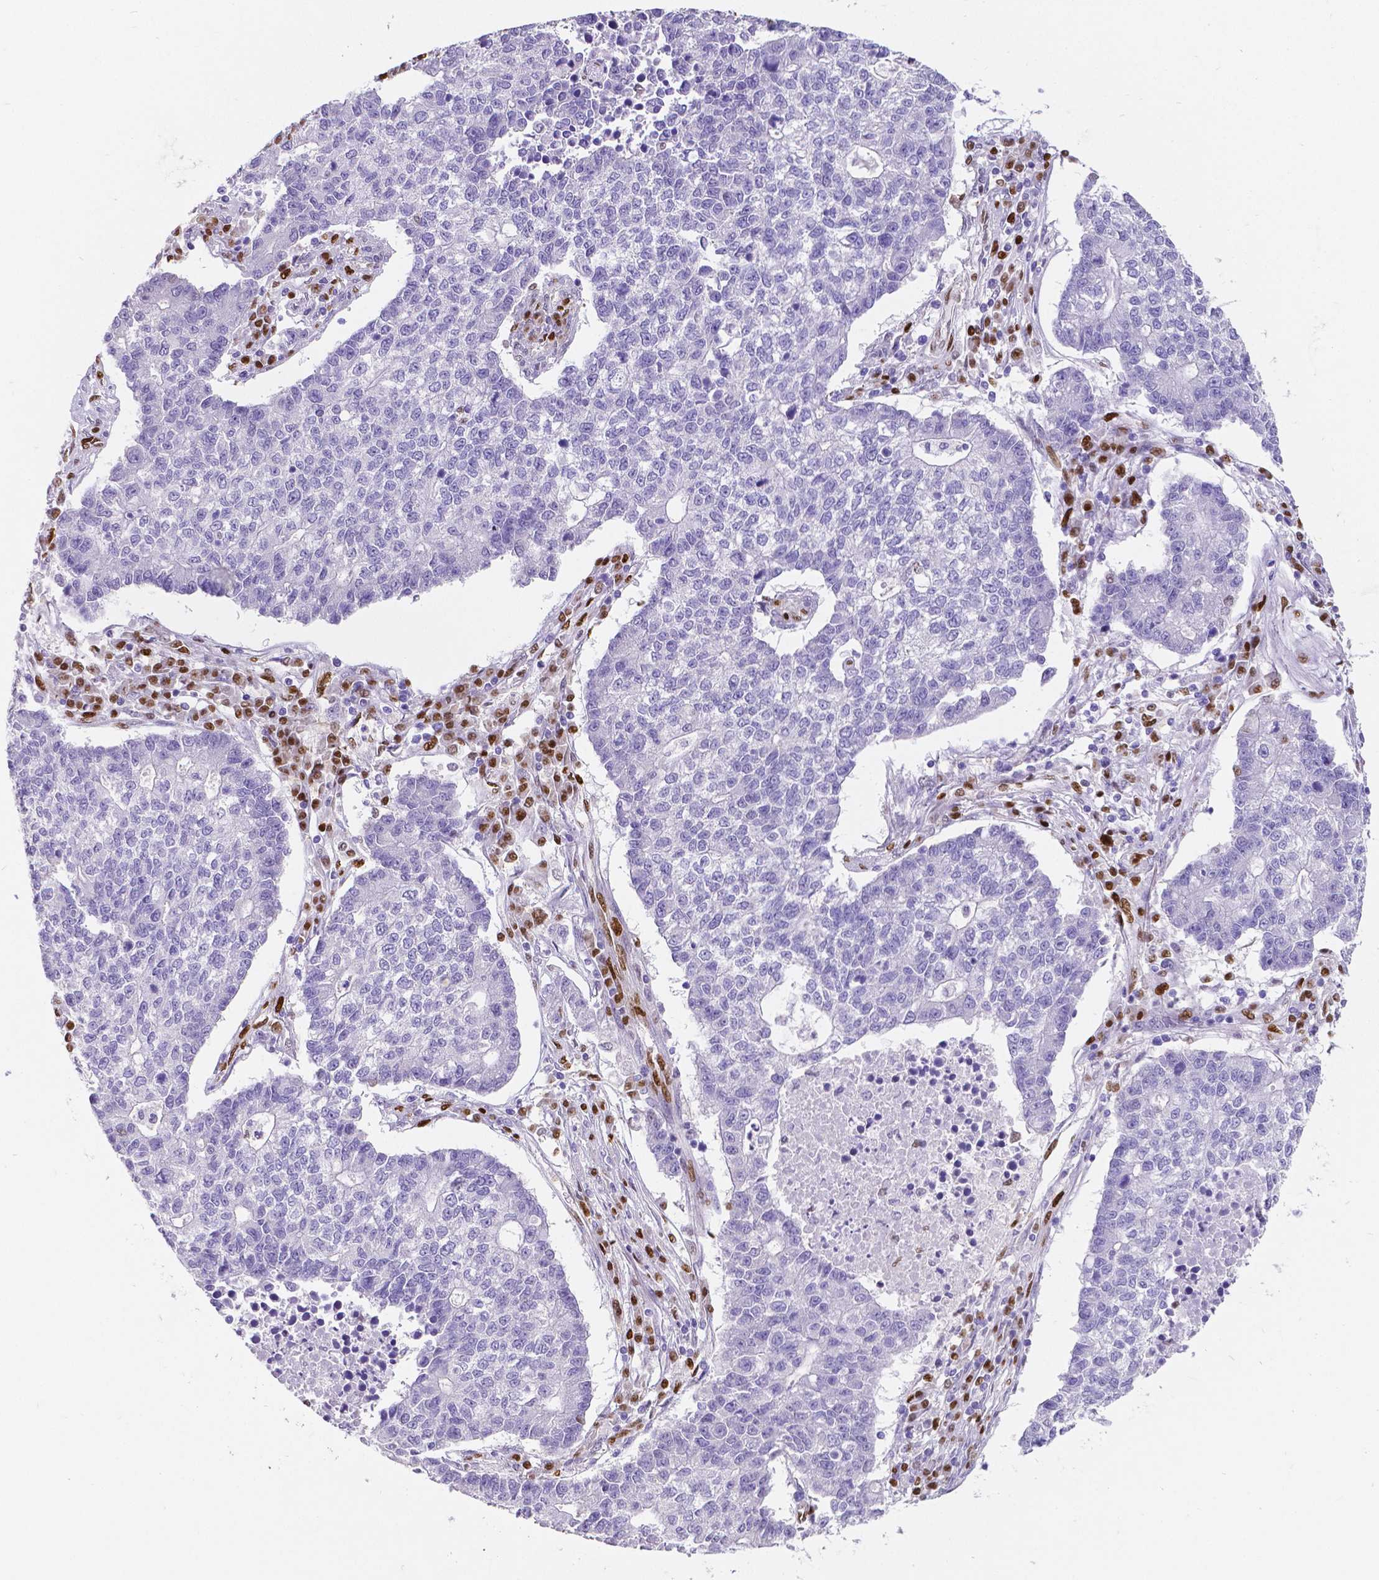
{"staining": {"intensity": "negative", "quantity": "none", "location": "none"}, "tissue": "lung cancer", "cell_type": "Tumor cells", "image_type": "cancer", "snomed": [{"axis": "morphology", "description": "Adenocarcinoma, NOS"}, {"axis": "topography", "description": "Lung"}], "caption": "DAB (3,3'-diaminobenzidine) immunohistochemical staining of adenocarcinoma (lung) exhibits no significant positivity in tumor cells. (DAB (3,3'-diaminobenzidine) immunohistochemistry (IHC), high magnification).", "gene": "MEF2C", "patient": {"sex": "male", "age": 57}}